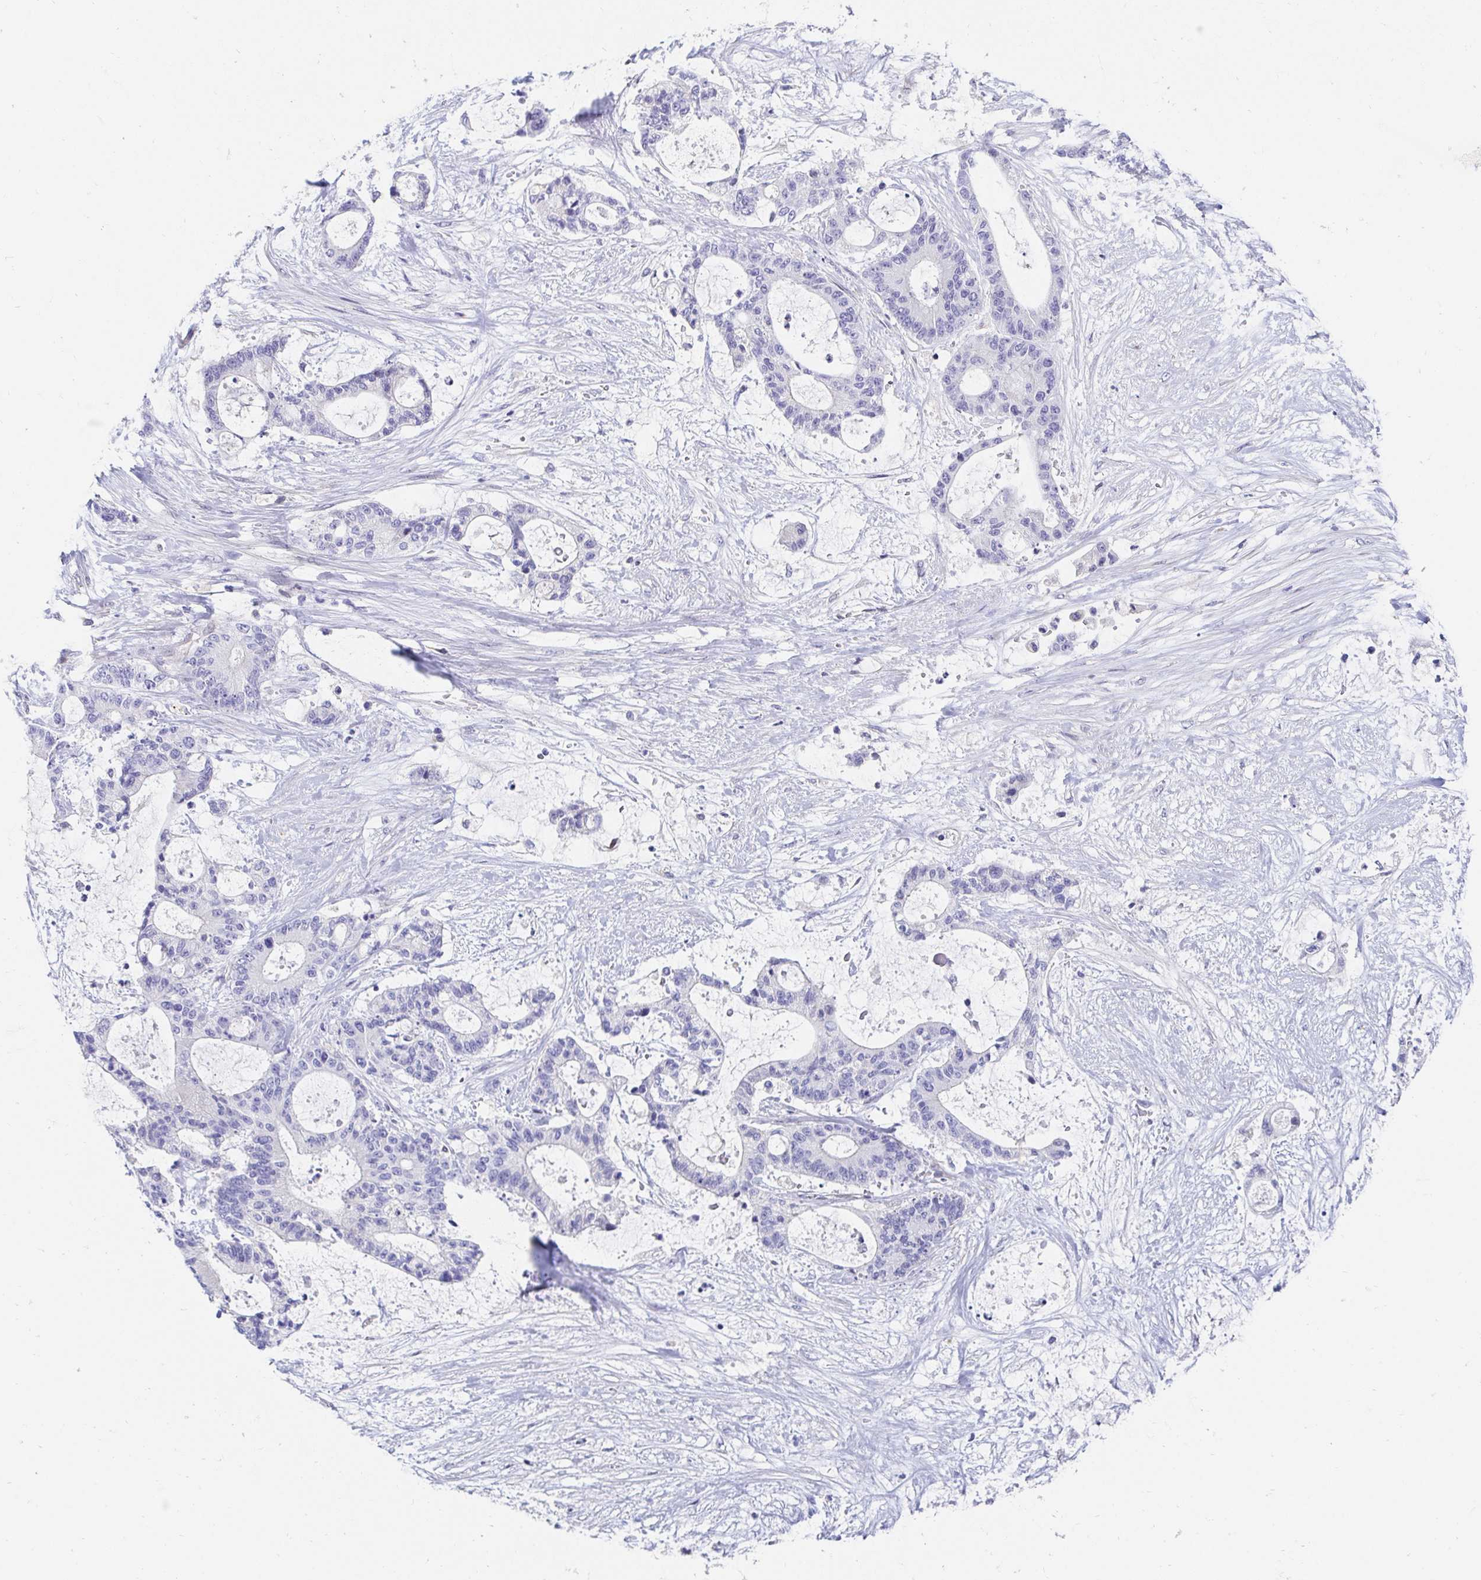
{"staining": {"intensity": "negative", "quantity": "none", "location": "none"}, "tissue": "liver cancer", "cell_type": "Tumor cells", "image_type": "cancer", "snomed": [{"axis": "morphology", "description": "Normal tissue, NOS"}, {"axis": "morphology", "description": "Cholangiocarcinoma"}, {"axis": "topography", "description": "Liver"}, {"axis": "topography", "description": "Peripheral nerve tissue"}], "caption": "DAB immunohistochemical staining of liver cancer shows no significant staining in tumor cells.", "gene": "AKAP14", "patient": {"sex": "female", "age": 73}}